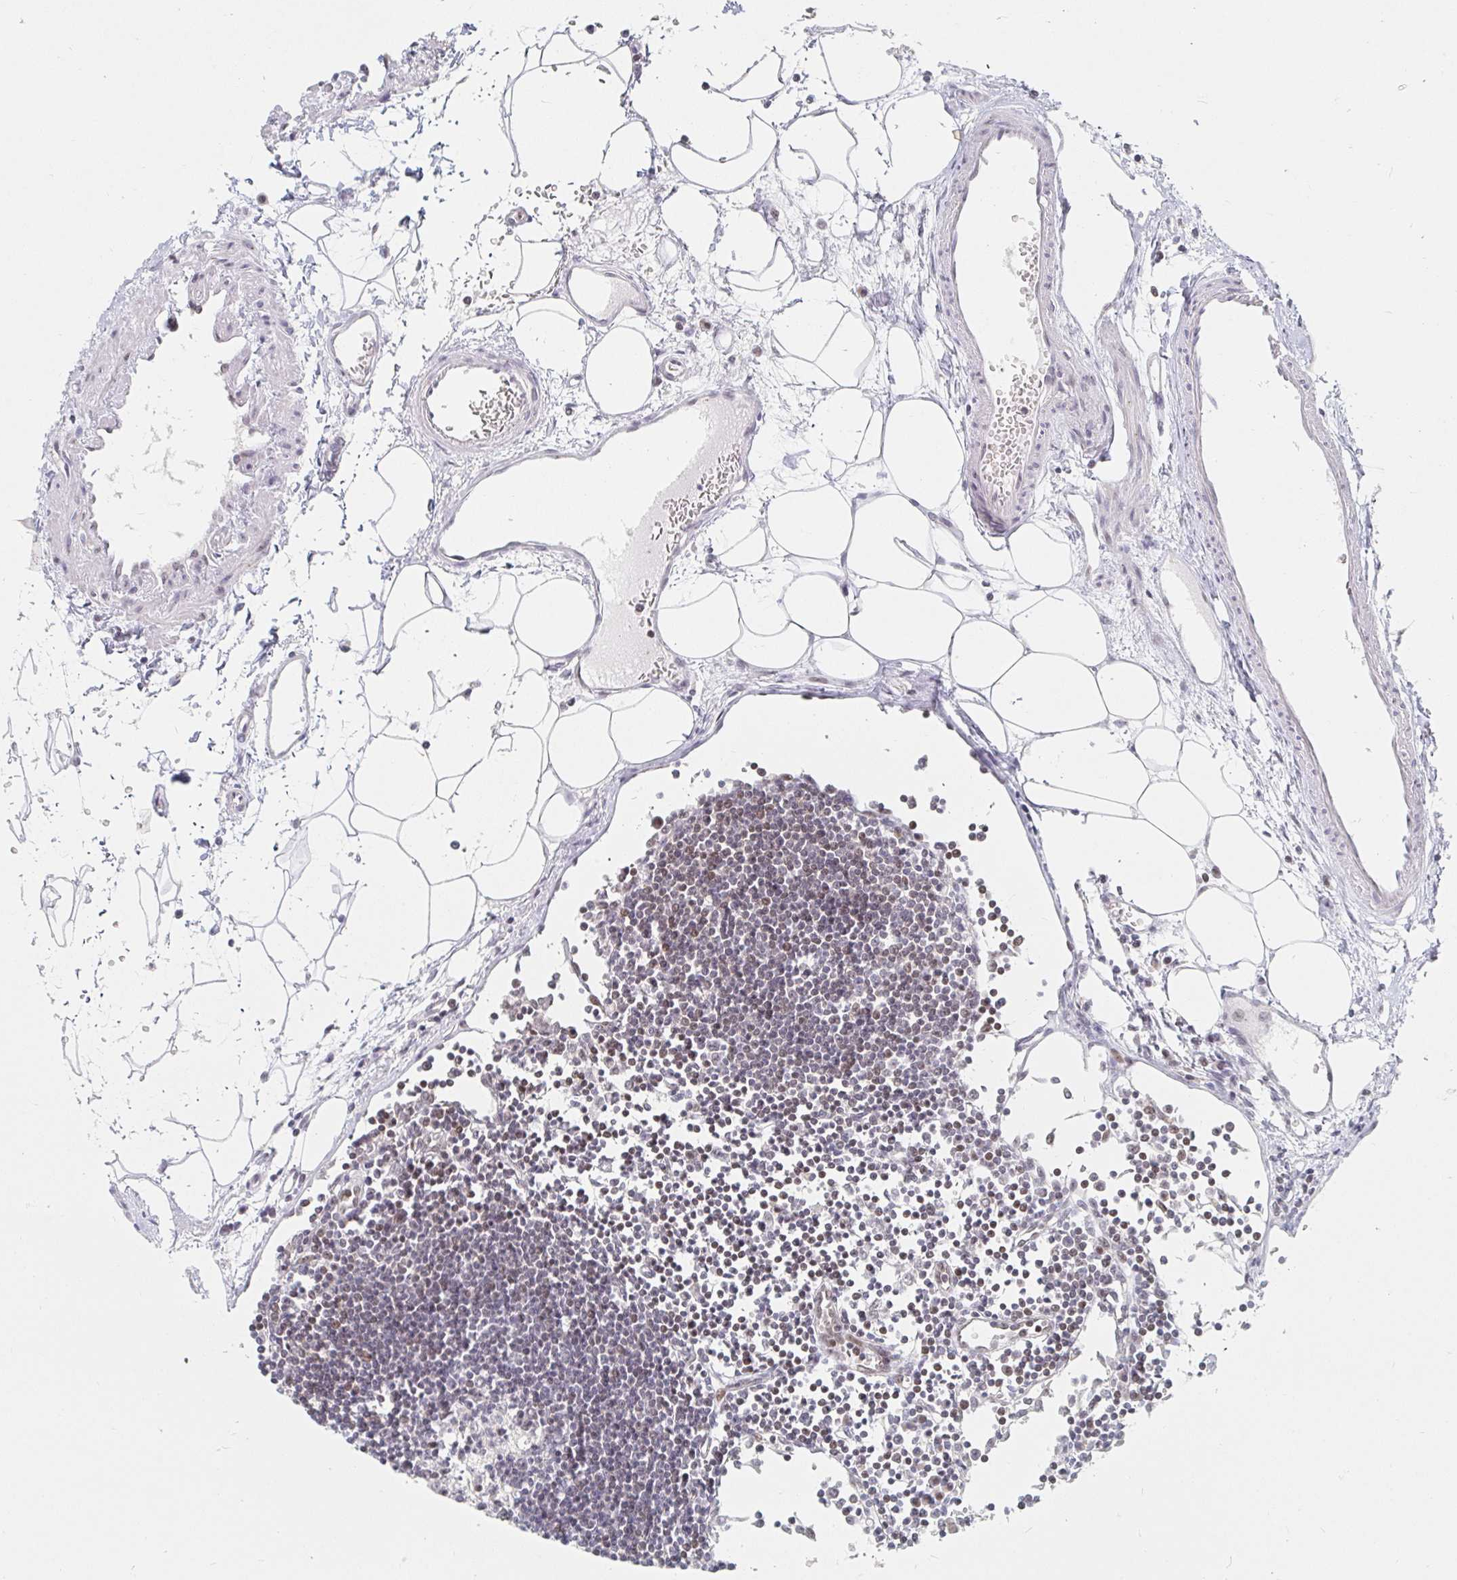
{"staining": {"intensity": "weak", "quantity": "<25%", "location": "nuclear"}, "tissue": "lymph node", "cell_type": "Germinal center cells", "image_type": "normal", "snomed": [{"axis": "morphology", "description": "Normal tissue, NOS"}, {"axis": "topography", "description": "Lymph node"}], "caption": "Lymph node was stained to show a protein in brown. There is no significant staining in germinal center cells. Brightfield microscopy of immunohistochemistry stained with DAB (3,3'-diaminobenzidine) (brown) and hematoxylin (blue), captured at high magnification.", "gene": "CHD2", "patient": {"sex": "female", "age": 65}}